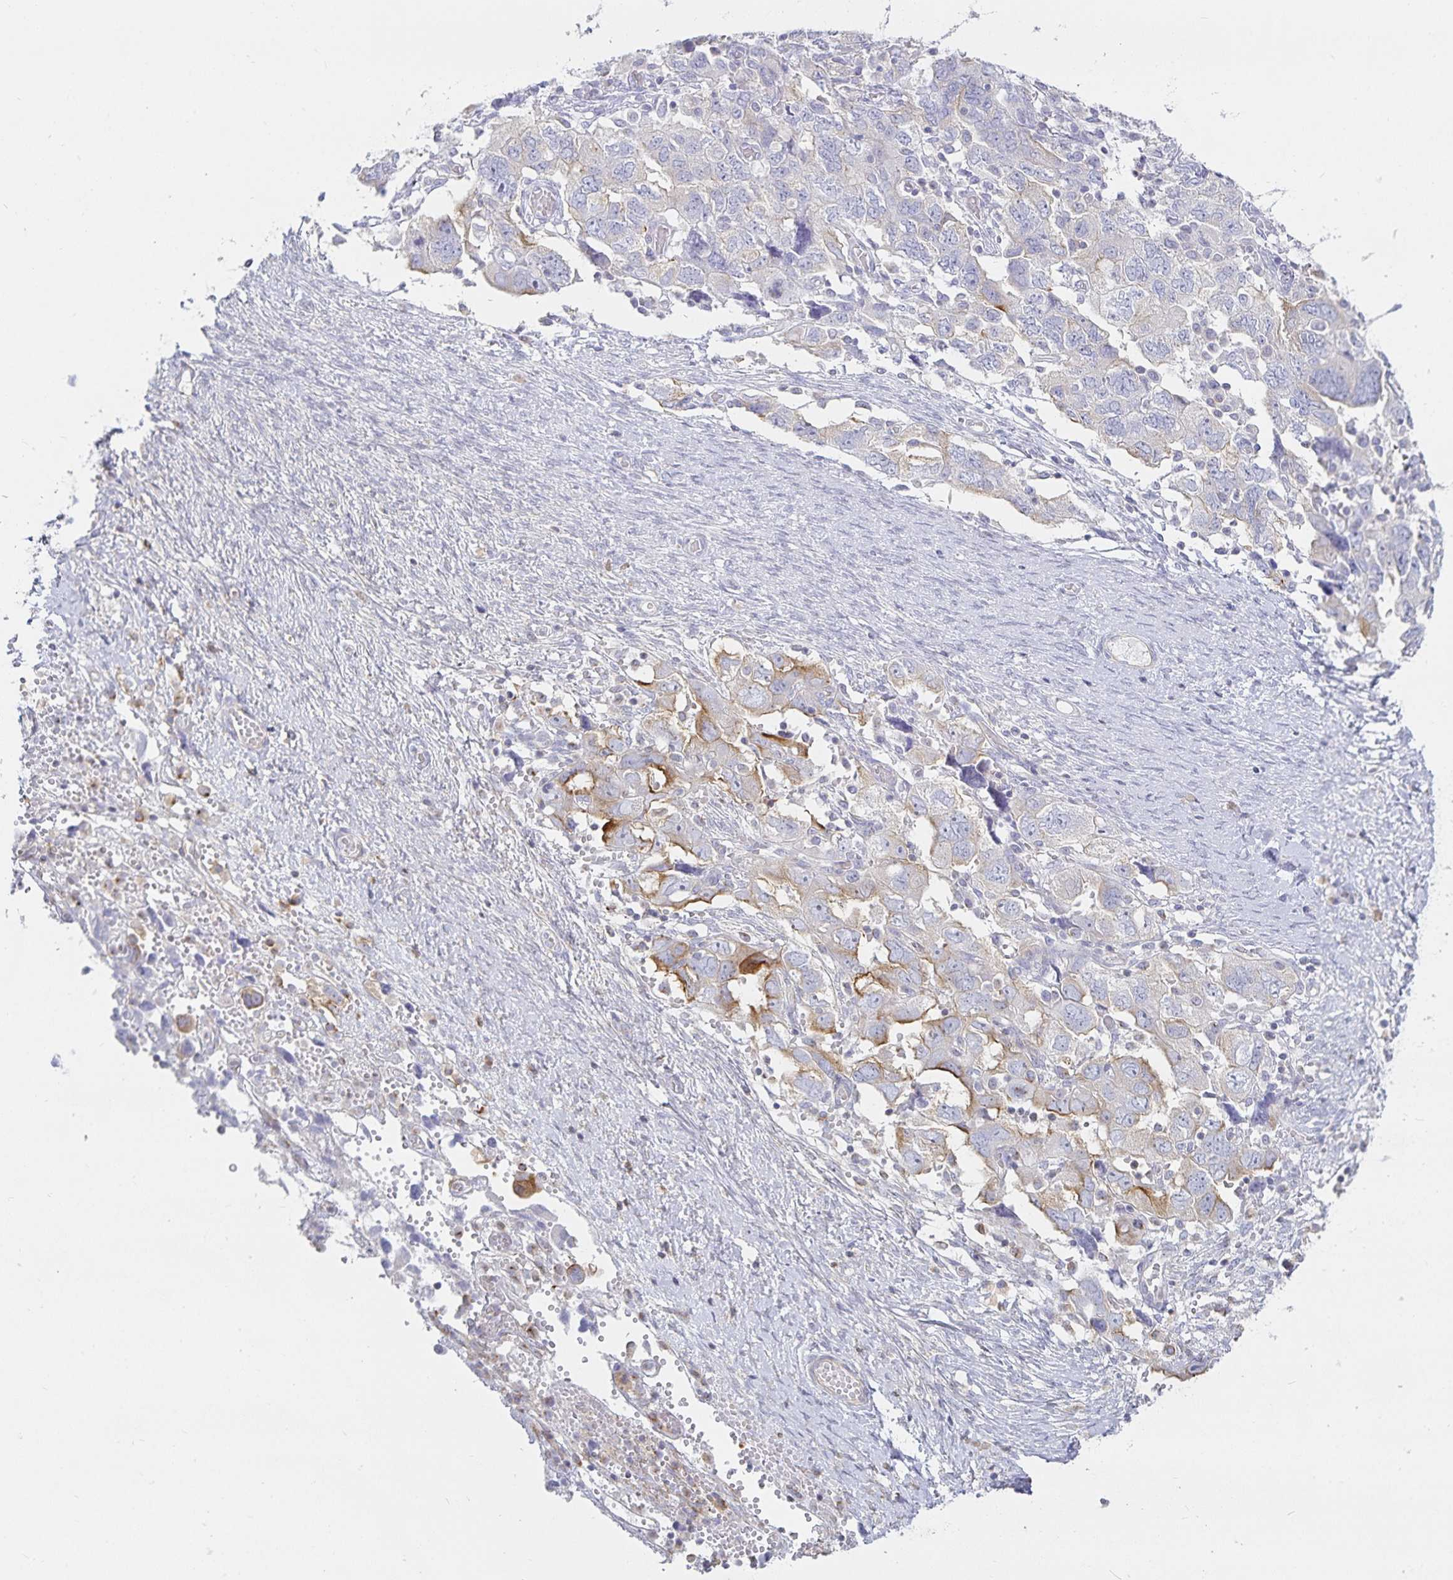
{"staining": {"intensity": "weak", "quantity": "<25%", "location": "cytoplasmic/membranous"}, "tissue": "ovarian cancer", "cell_type": "Tumor cells", "image_type": "cancer", "snomed": [{"axis": "morphology", "description": "Carcinoma, NOS"}, {"axis": "morphology", "description": "Cystadenocarcinoma, serous, NOS"}, {"axis": "topography", "description": "Ovary"}], "caption": "A micrograph of human carcinoma (ovarian) is negative for staining in tumor cells. (DAB immunohistochemistry (IHC) with hematoxylin counter stain).", "gene": "SFTPA1", "patient": {"sex": "female", "age": 69}}